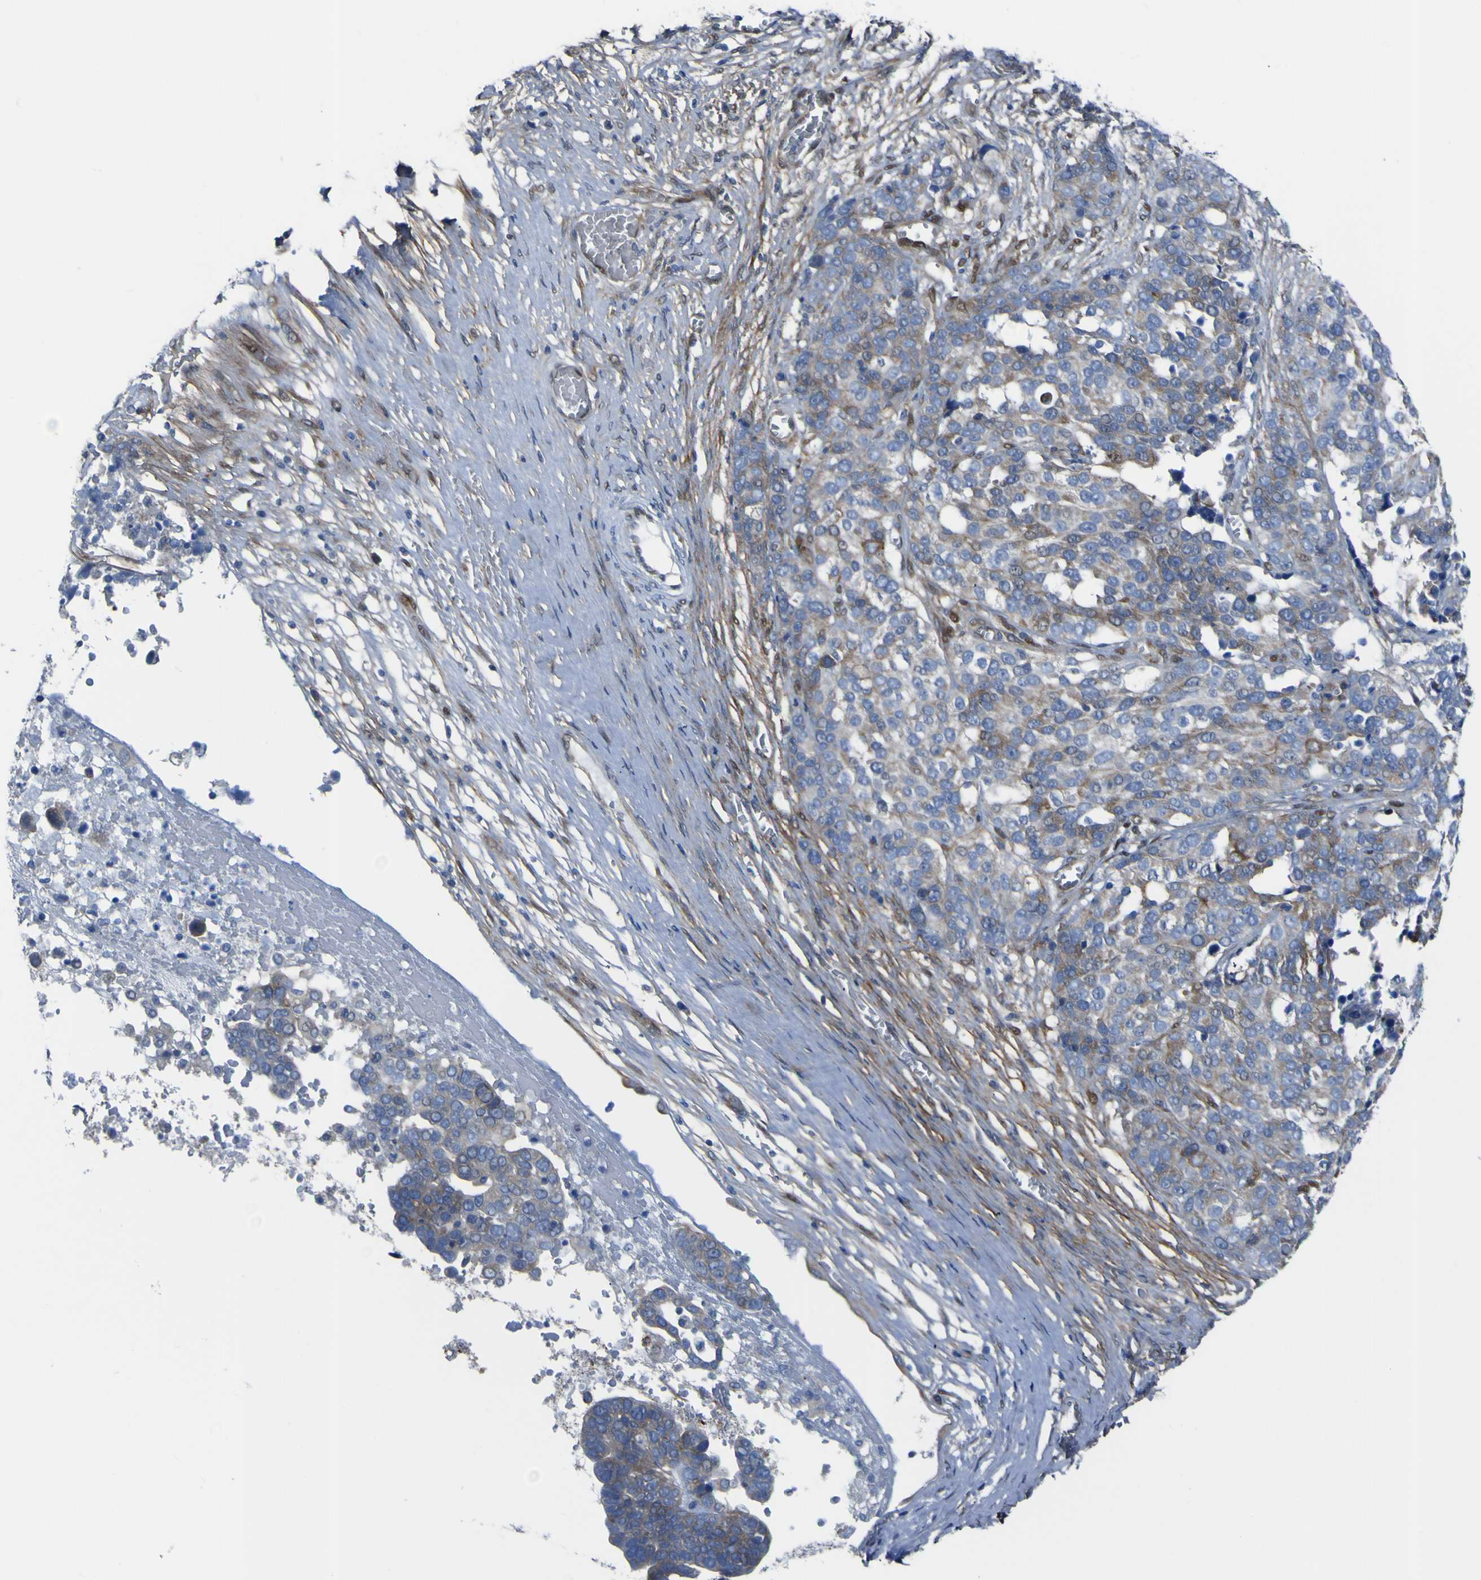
{"staining": {"intensity": "moderate", "quantity": "25%-75%", "location": "cytoplasmic/membranous"}, "tissue": "ovarian cancer", "cell_type": "Tumor cells", "image_type": "cancer", "snomed": [{"axis": "morphology", "description": "Cystadenocarcinoma, serous, NOS"}, {"axis": "topography", "description": "Ovary"}], "caption": "Protein expression analysis of human ovarian cancer reveals moderate cytoplasmic/membranous positivity in approximately 25%-75% of tumor cells.", "gene": "LRRN1", "patient": {"sex": "female", "age": 44}}